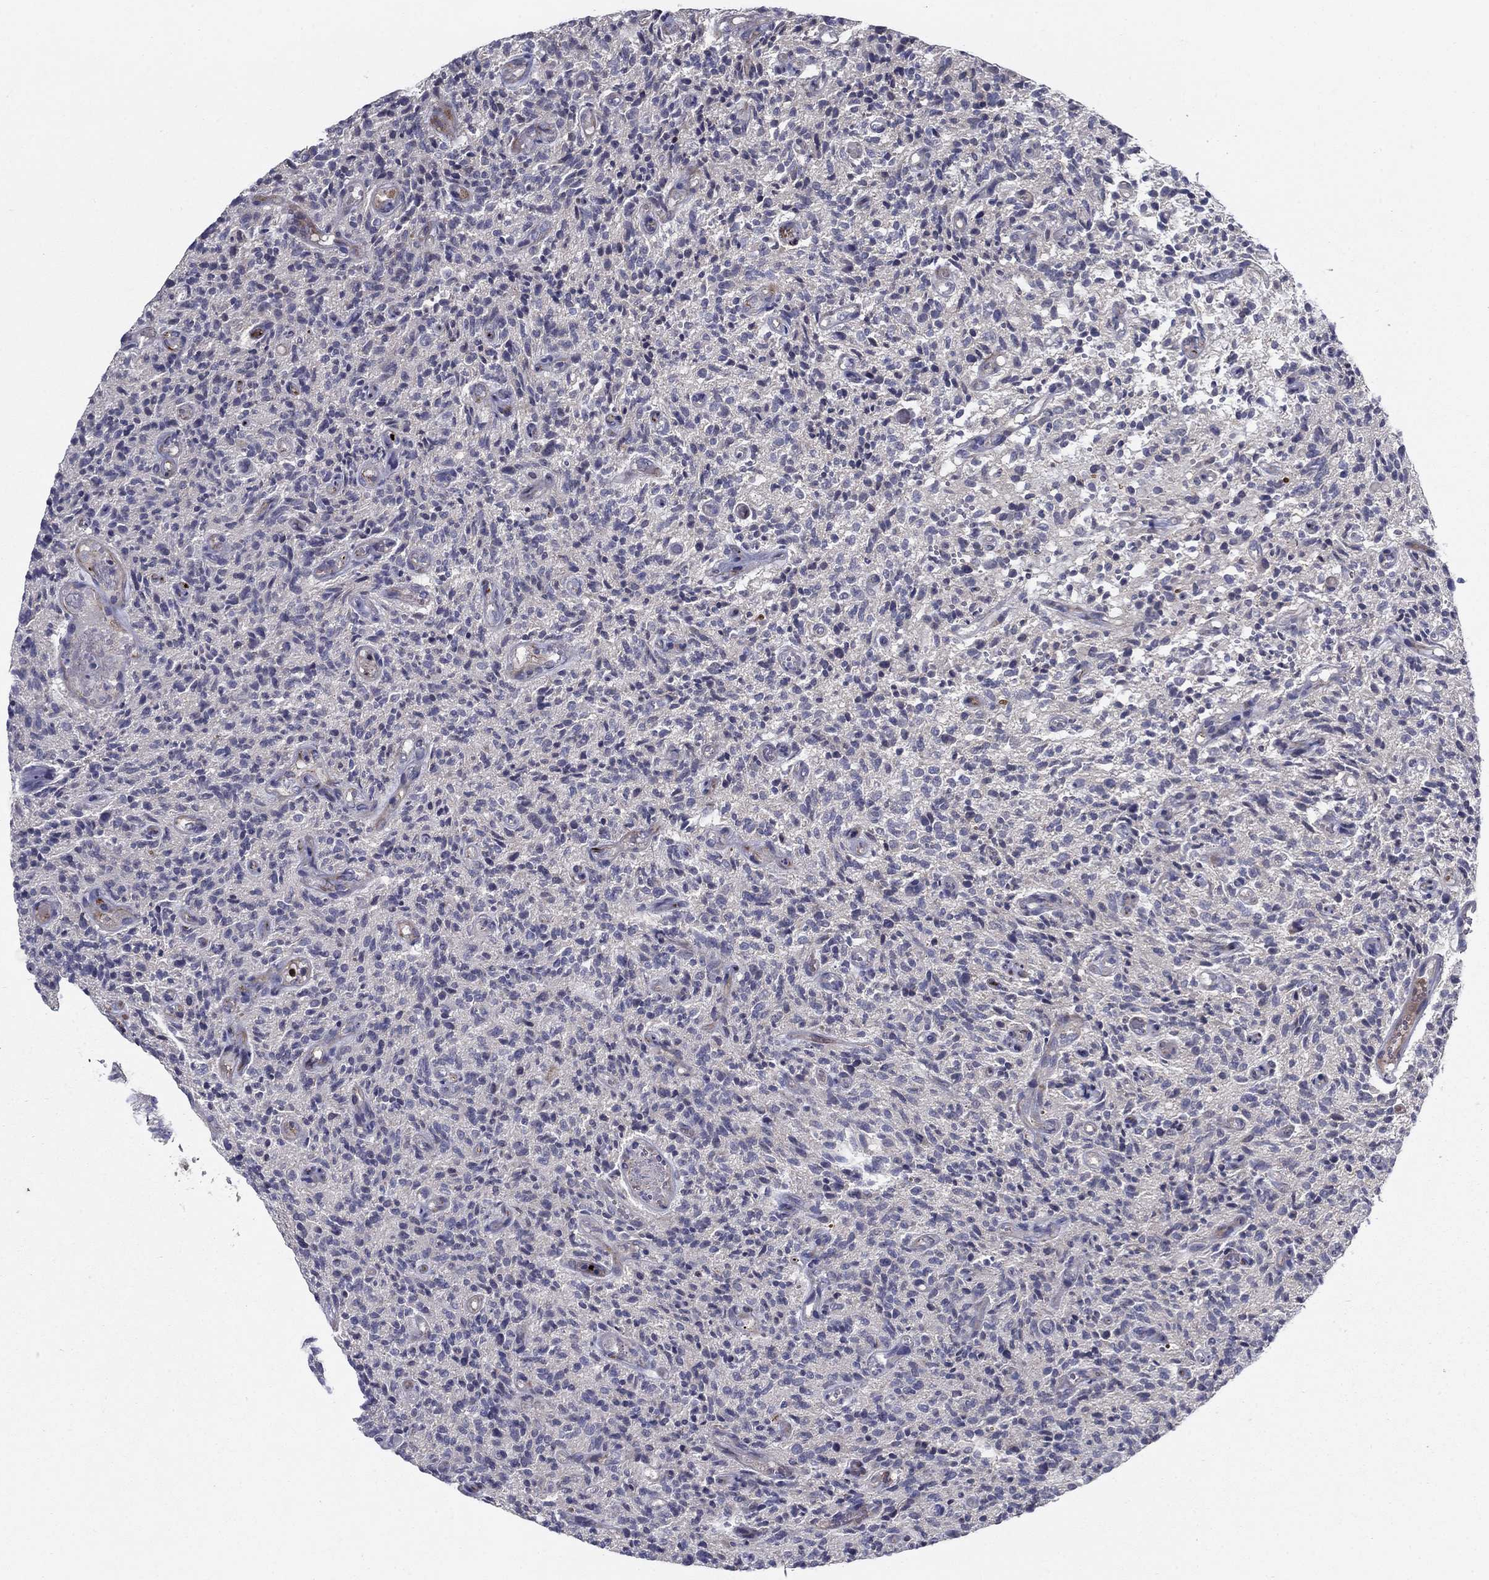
{"staining": {"intensity": "negative", "quantity": "none", "location": "none"}, "tissue": "glioma", "cell_type": "Tumor cells", "image_type": "cancer", "snomed": [{"axis": "morphology", "description": "Glioma, malignant, High grade"}, {"axis": "topography", "description": "Brain"}], "caption": "Immunohistochemical staining of malignant glioma (high-grade) shows no significant expression in tumor cells.", "gene": "LACTB2", "patient": {"sex": "male", "age": 64}}